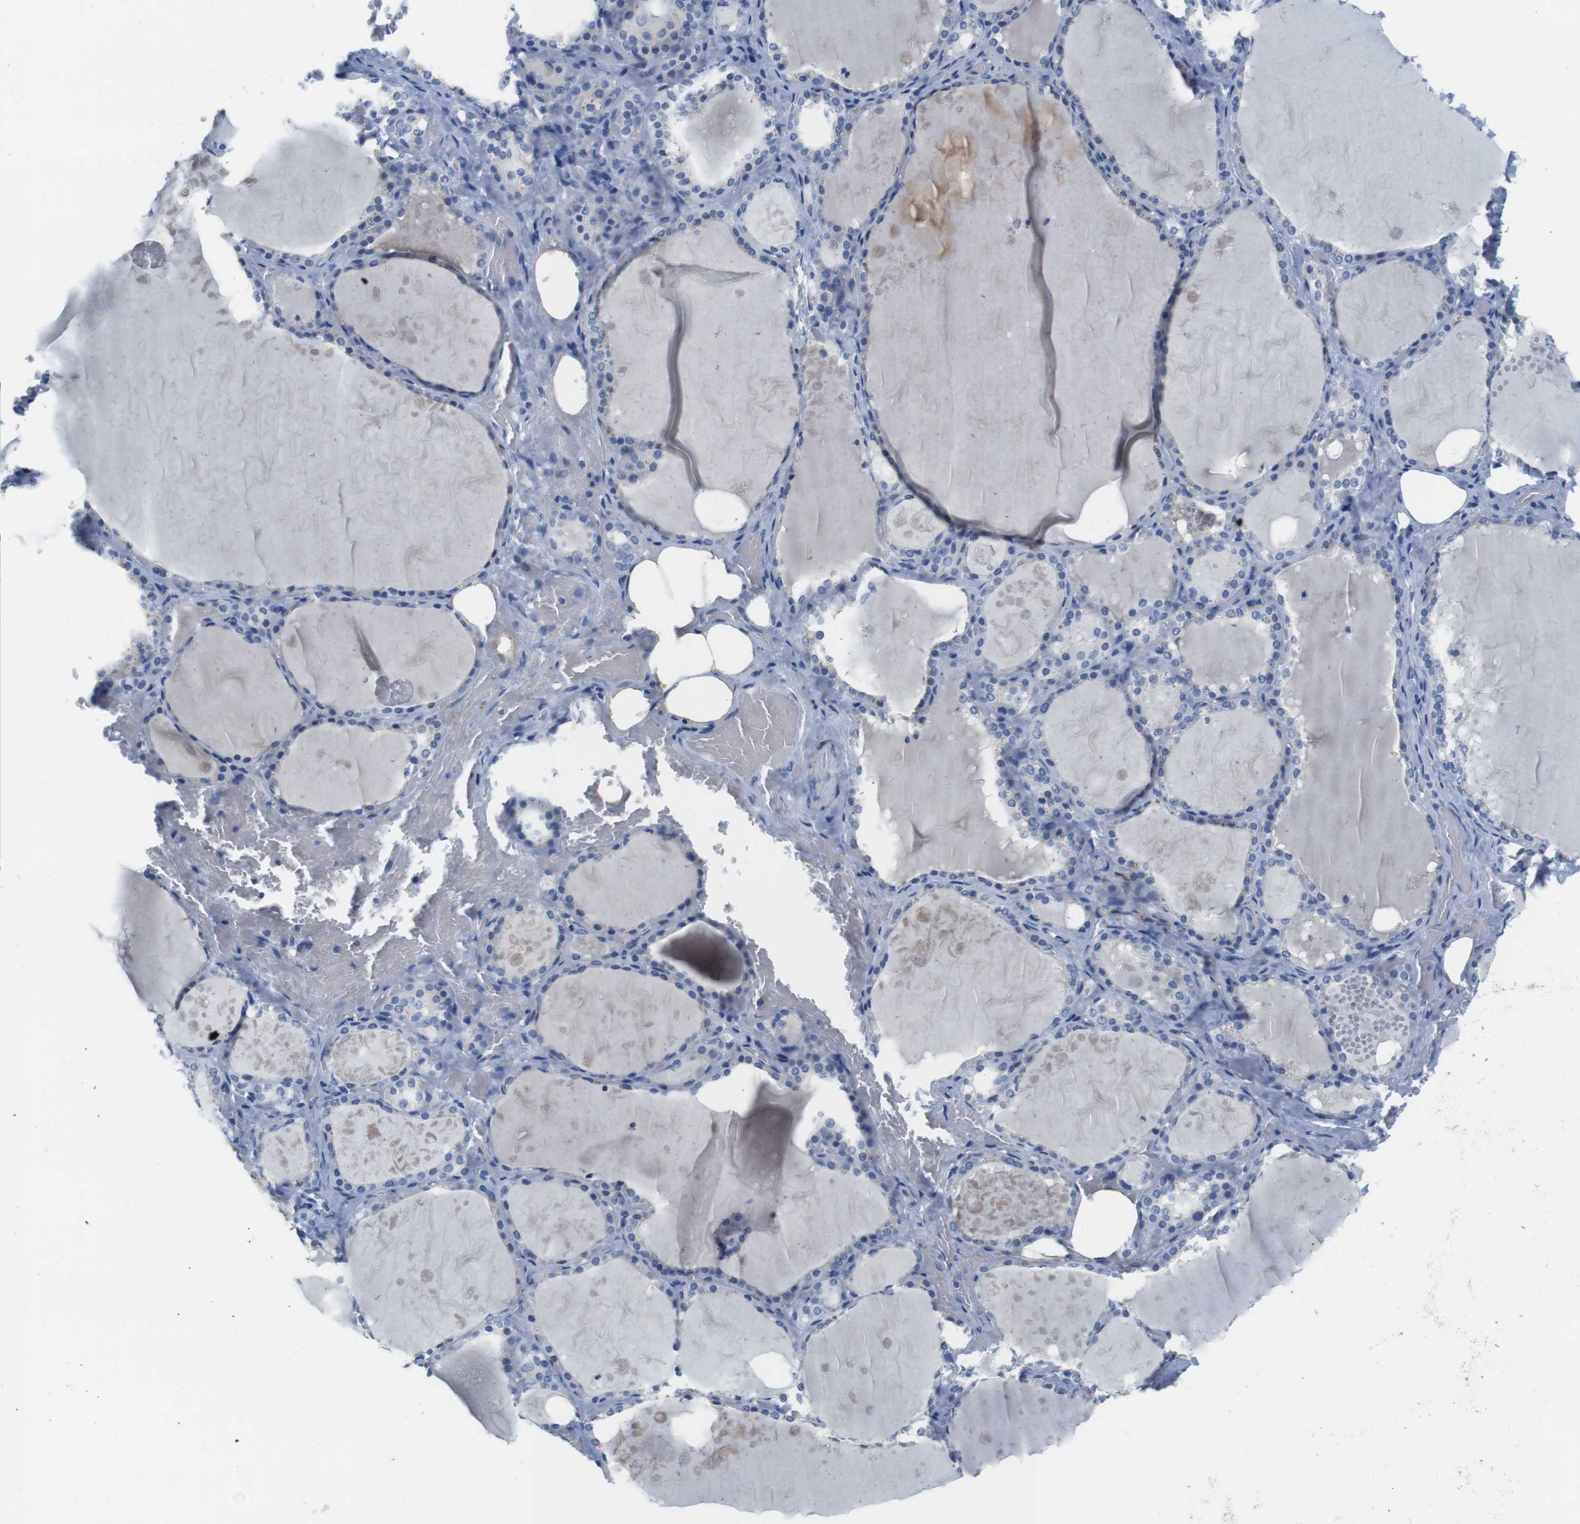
{"staining": {"intensity": "negative", "quantity": "none", "location": "none"}, "tissue": "thyroid gland", "cell_type": "Glandular cells", "image_type": "normal", "snomed": [{"axis": "morphology", "description": "Normal tissue, NOS"}, {"axis": "topography", "description": "Thyroid gland"}], "caption": "Immunohistochemistry (IHC) photomicrograph of unremarkable thyroid gland: thyroid gland stained with DAB reveals no significant protein staining in glandular cells.", "gene": "MAP6", "patient": {"sex": "male", "age": 61}}